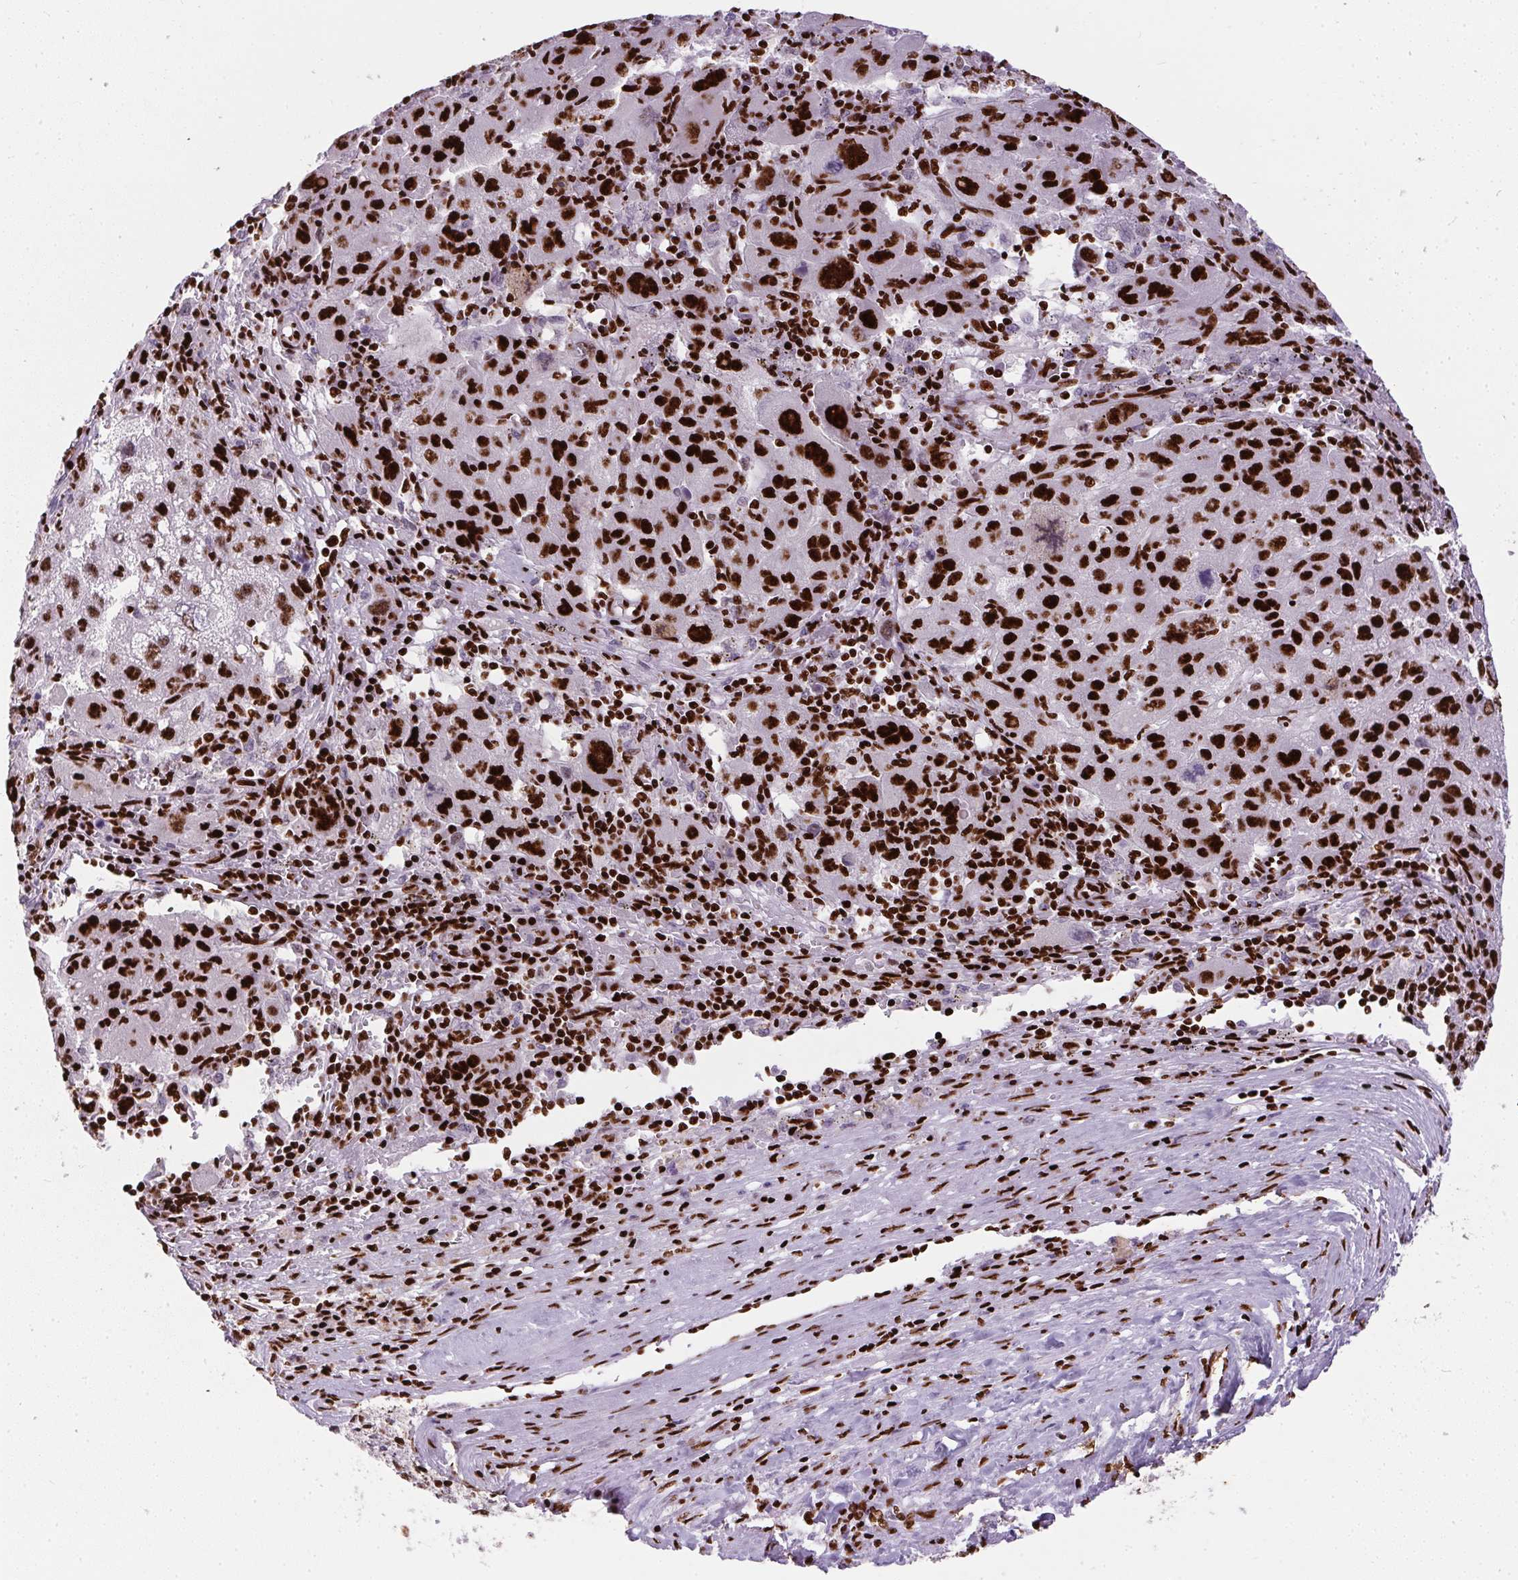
{"staining": {"intensity": "strong", "quantity": ">75%", "location": "nuclear"}, "tissue": "liver cancer", "cell_type": "Tumor cells", "image_type": "cancer", "snomed": [{"axis": "morphology", "description": "Carcinoma, Hepatocellular, NOS"}, {"axis": "topography", "description": "Liver"}], "caption": "Protein positivity by IHC reveals strong nuclear staining in about >75% of tumor cells in liver cancer (hepatocellular carcinoma). The protein is stained brown, and the nuclei are stained in blue (DAB (3,3'-diaminobenzidine) IHC with brightfield microscopy, high magnification).", "gene": "PAGE3", "patient": {"sex": "female", "age": 77}}